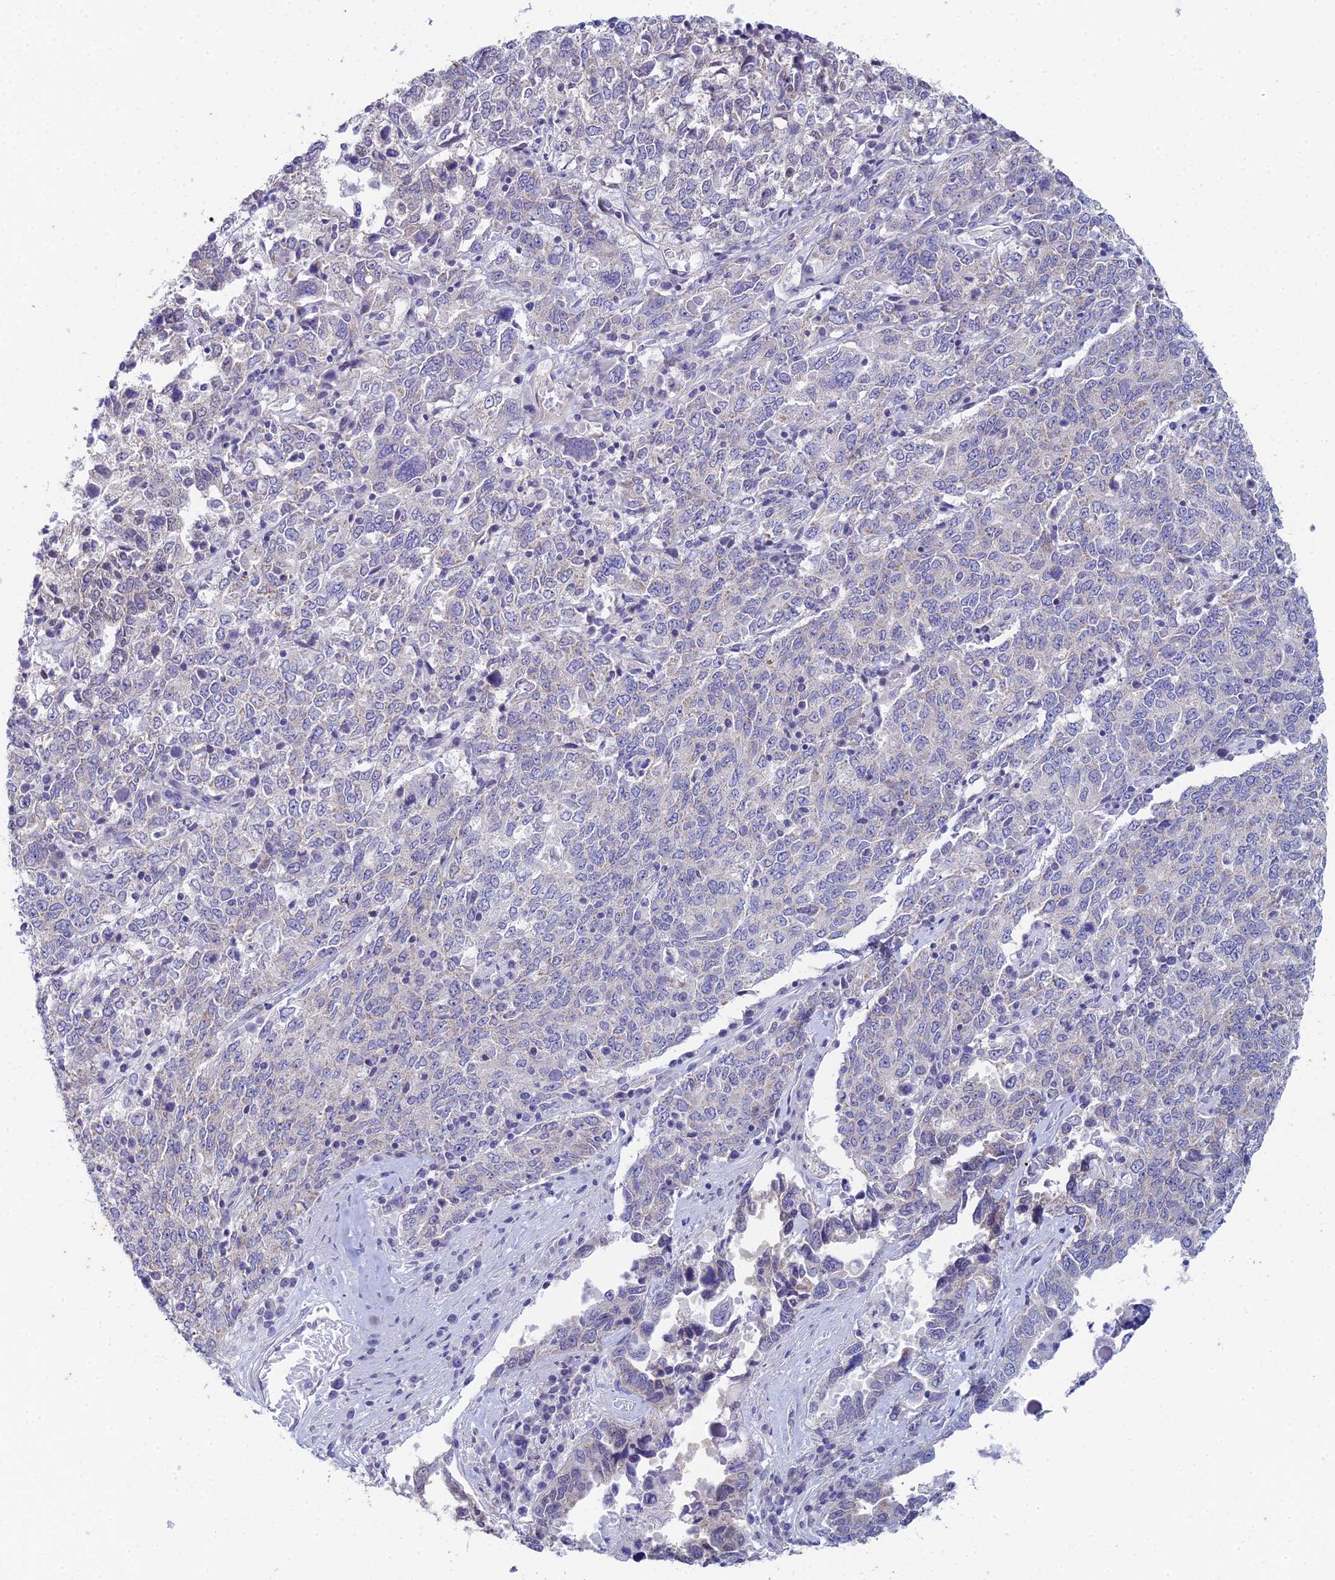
{"staining": {"intensity": "negative", "quantity": "none", "location": "none"}, "tissue": "ovarian cancer", "cell_type": "Tumor cells", "image_type": "cancer", "snomed": [{"axis": "morphology", "description": "Carcinoma, endometroid"}, {"axis": "topography", "description": "Ovary"}], "caption": "Immunohistochemistry (IHC) image of ovarian endometroid carcinoma stained for a protein (brown), which reveals no staining in tumor cells. (Stains: DAB (3,3'-diaminobenzidine) immunohistochemistry with hematoxylin counter stain, Microscopy: brightfield microscopy at high magnification).", "gene": "EEF2KMT", "patient": {"sex": "female", "age": 62}}